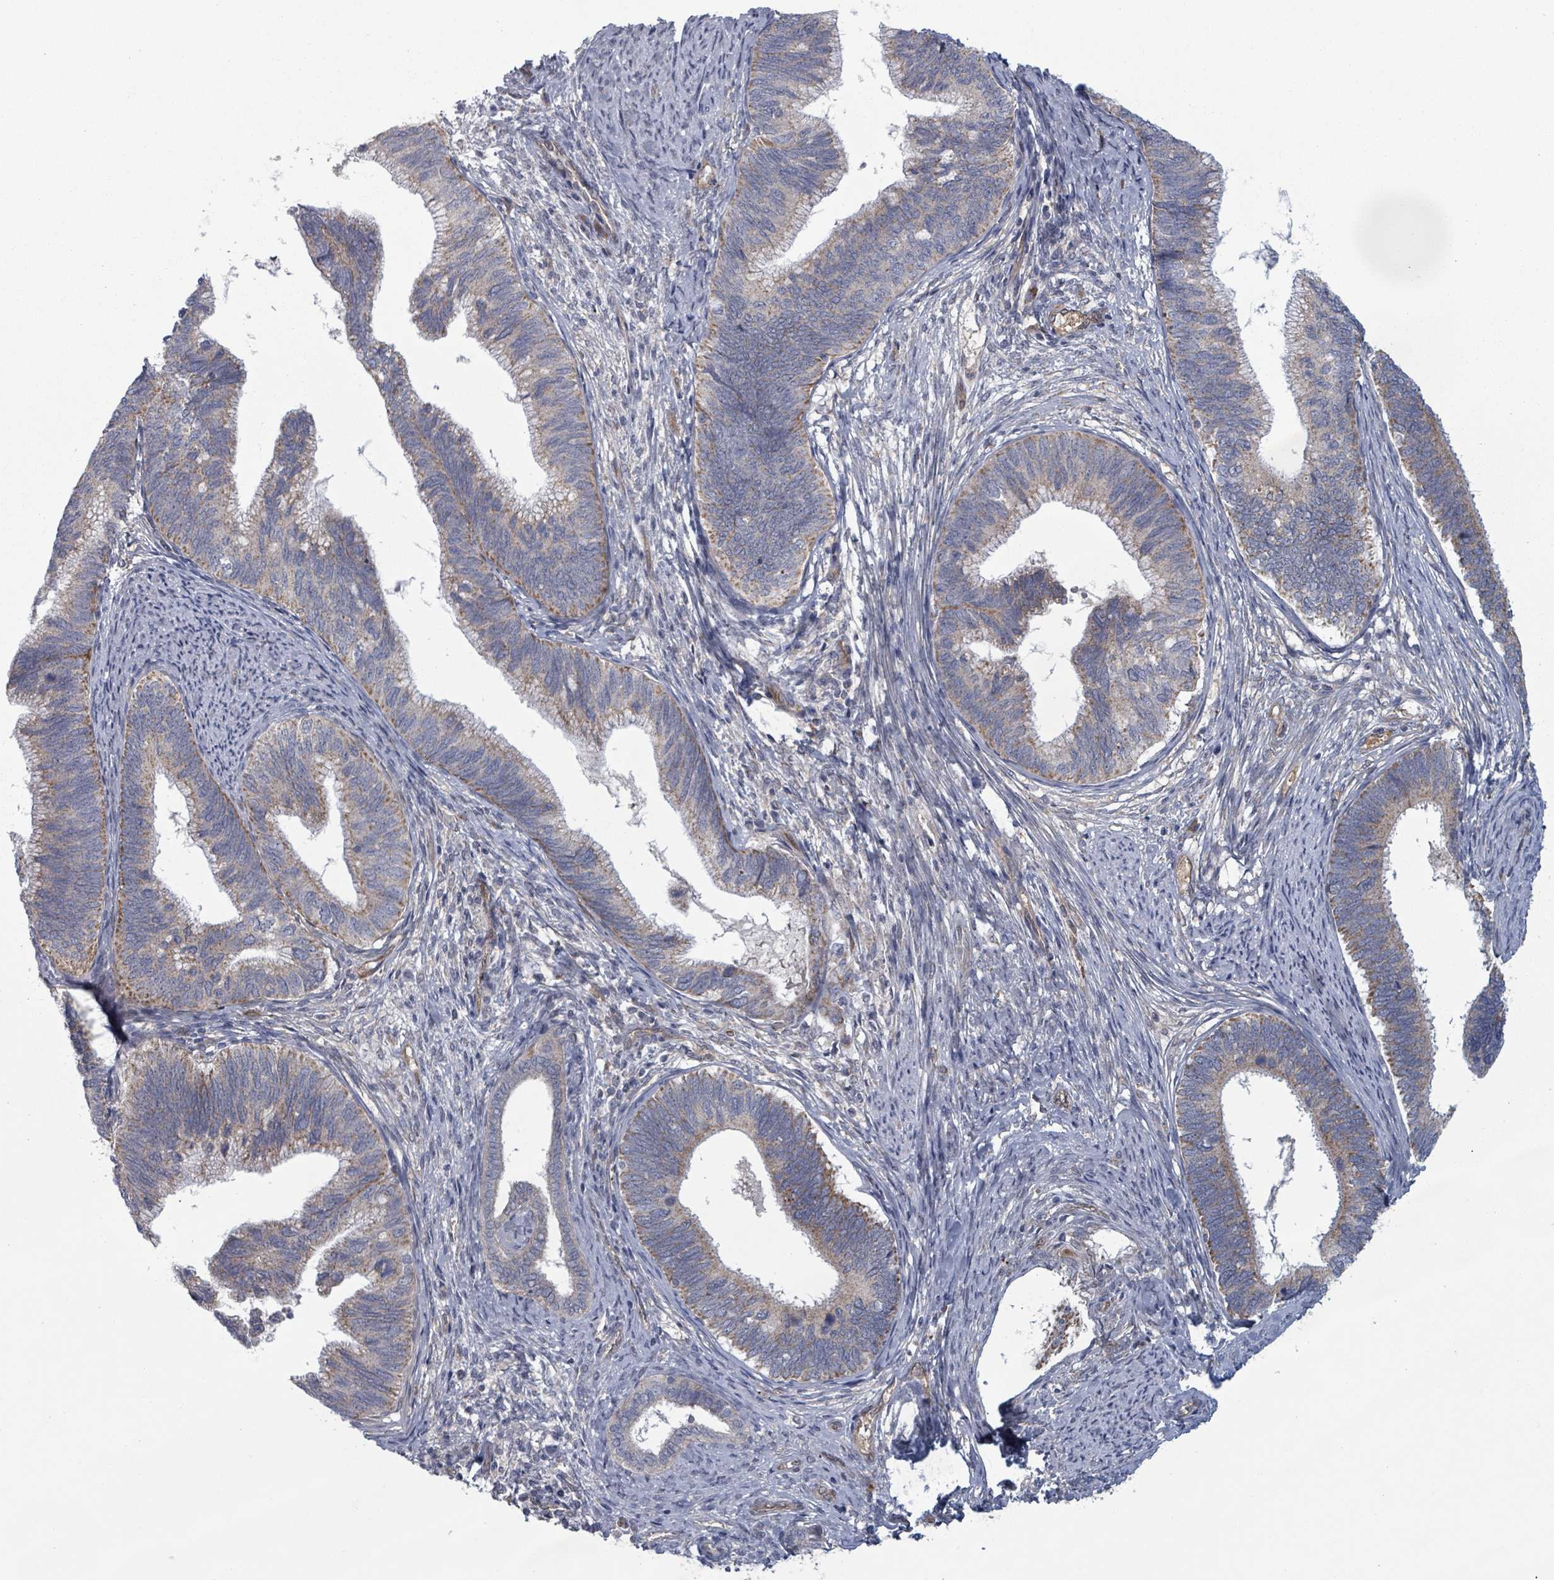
{"staining": {"intensity": "weak", "quantity": ">75%", "location": "cytoplasmic/membranous"}, "tissue": "cervical cancer", "cell_type": "Tumor cells", "image_type": "cancer", "snomed": [{"axis": "morphology", "description": "Adenocarcinoma, NOS"}, {"axis": "topography", "description": "Cervix"}], "caption": "Cervical cancer tissue shows weak cytoplasmic/membranous expression in about >75% of tumor cells, visualized by immunohistochemistry.", "gene": "FKBP1A", "patient": {"sex": "female", "age": 42}}